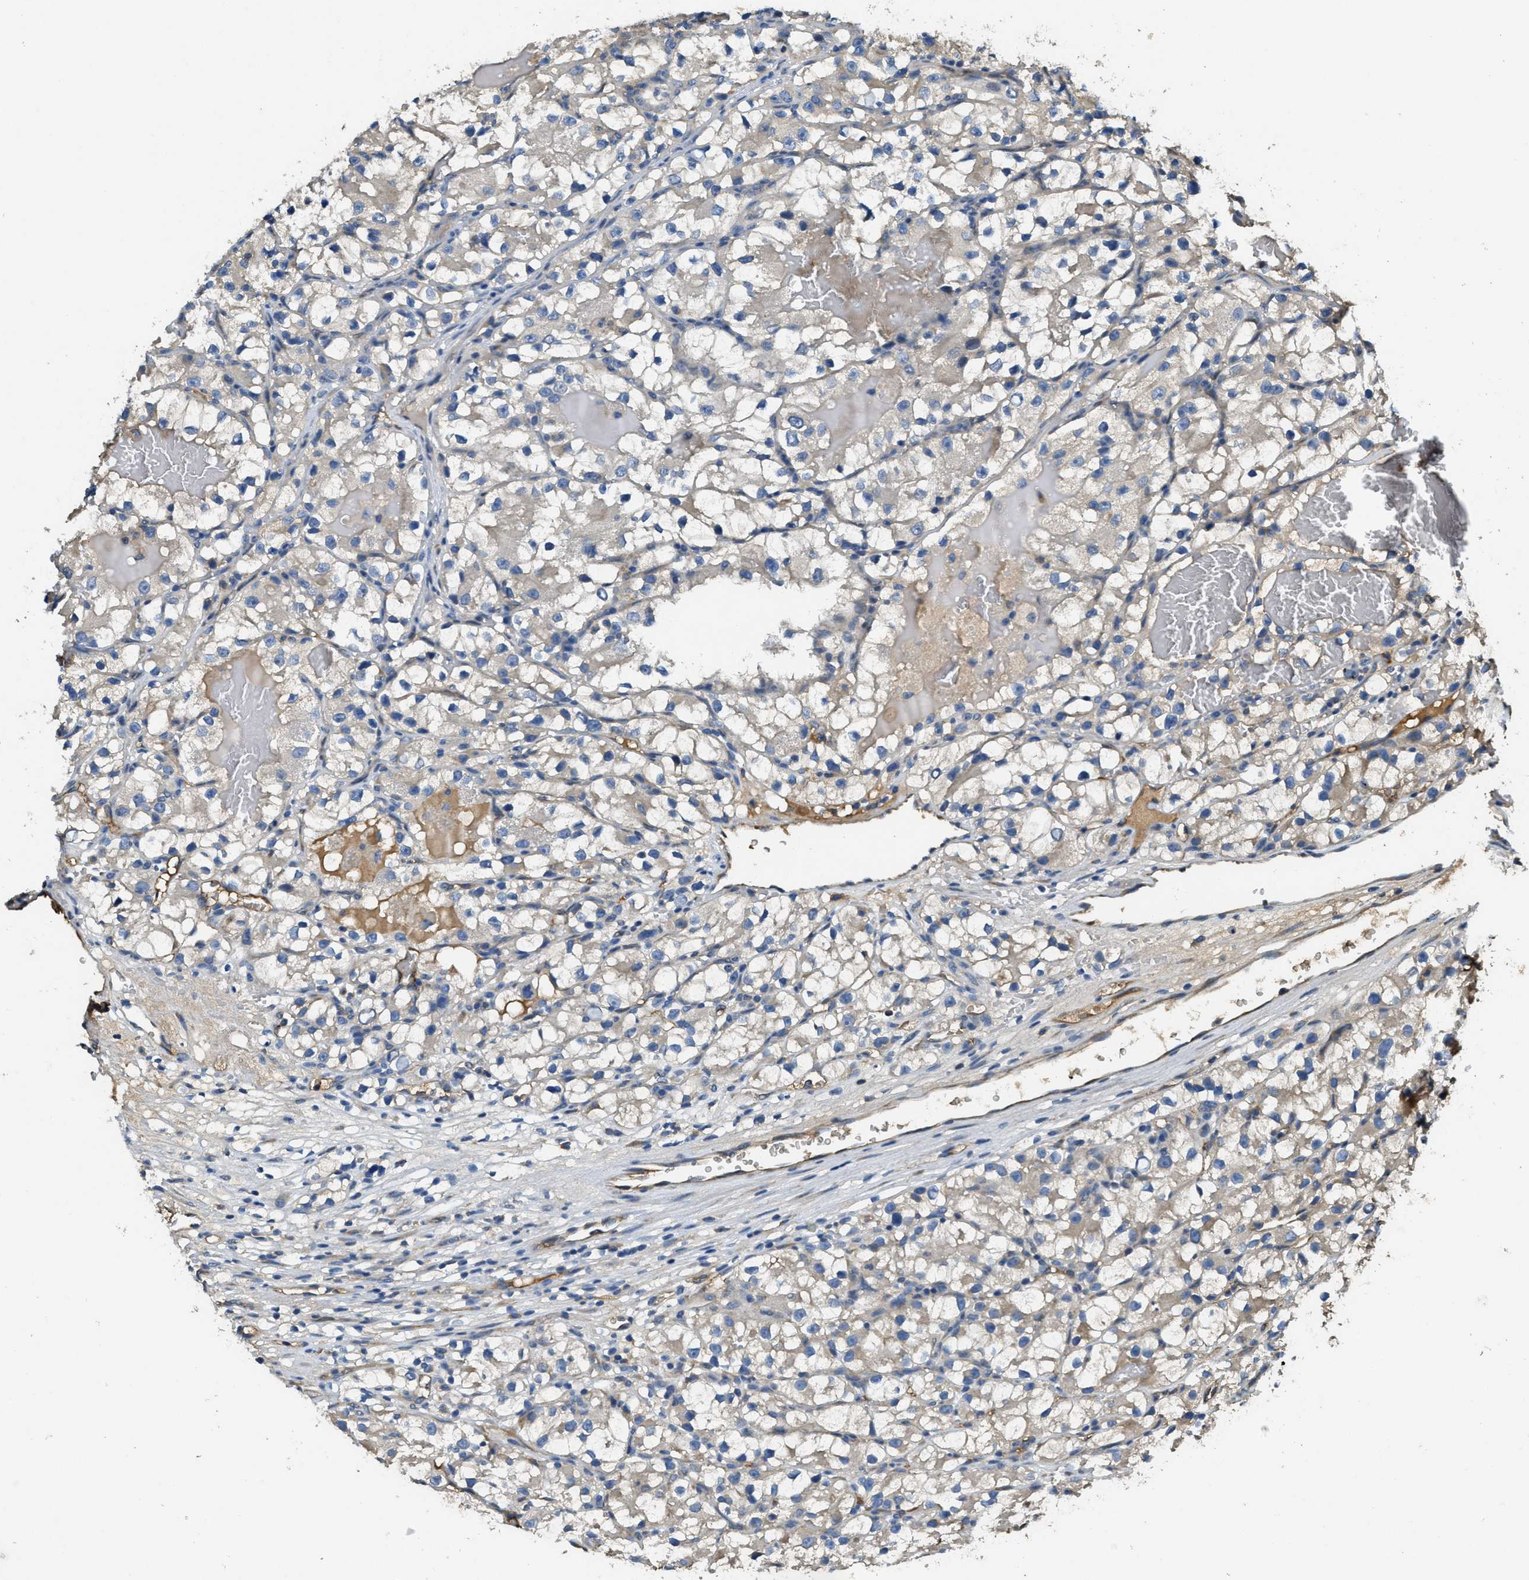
{"staining": {"intensity": "negative", "quantity": "none", "location": "none"}, "tissue": "renal cancer", "cell_type": "Tumor cells", "image_type": "cancer", "snomed": [{"axis": "morphology", "description": "Adenocarcinoma, NOS"}, {"axis": "topography", "description": "Kidney"}], "caption": "An image of human renal cancer (adenocarcinoma) is negative for staining in tumor cells.", "gene": "RIPK2", "patient": {"sex": "female", "age": 57}}